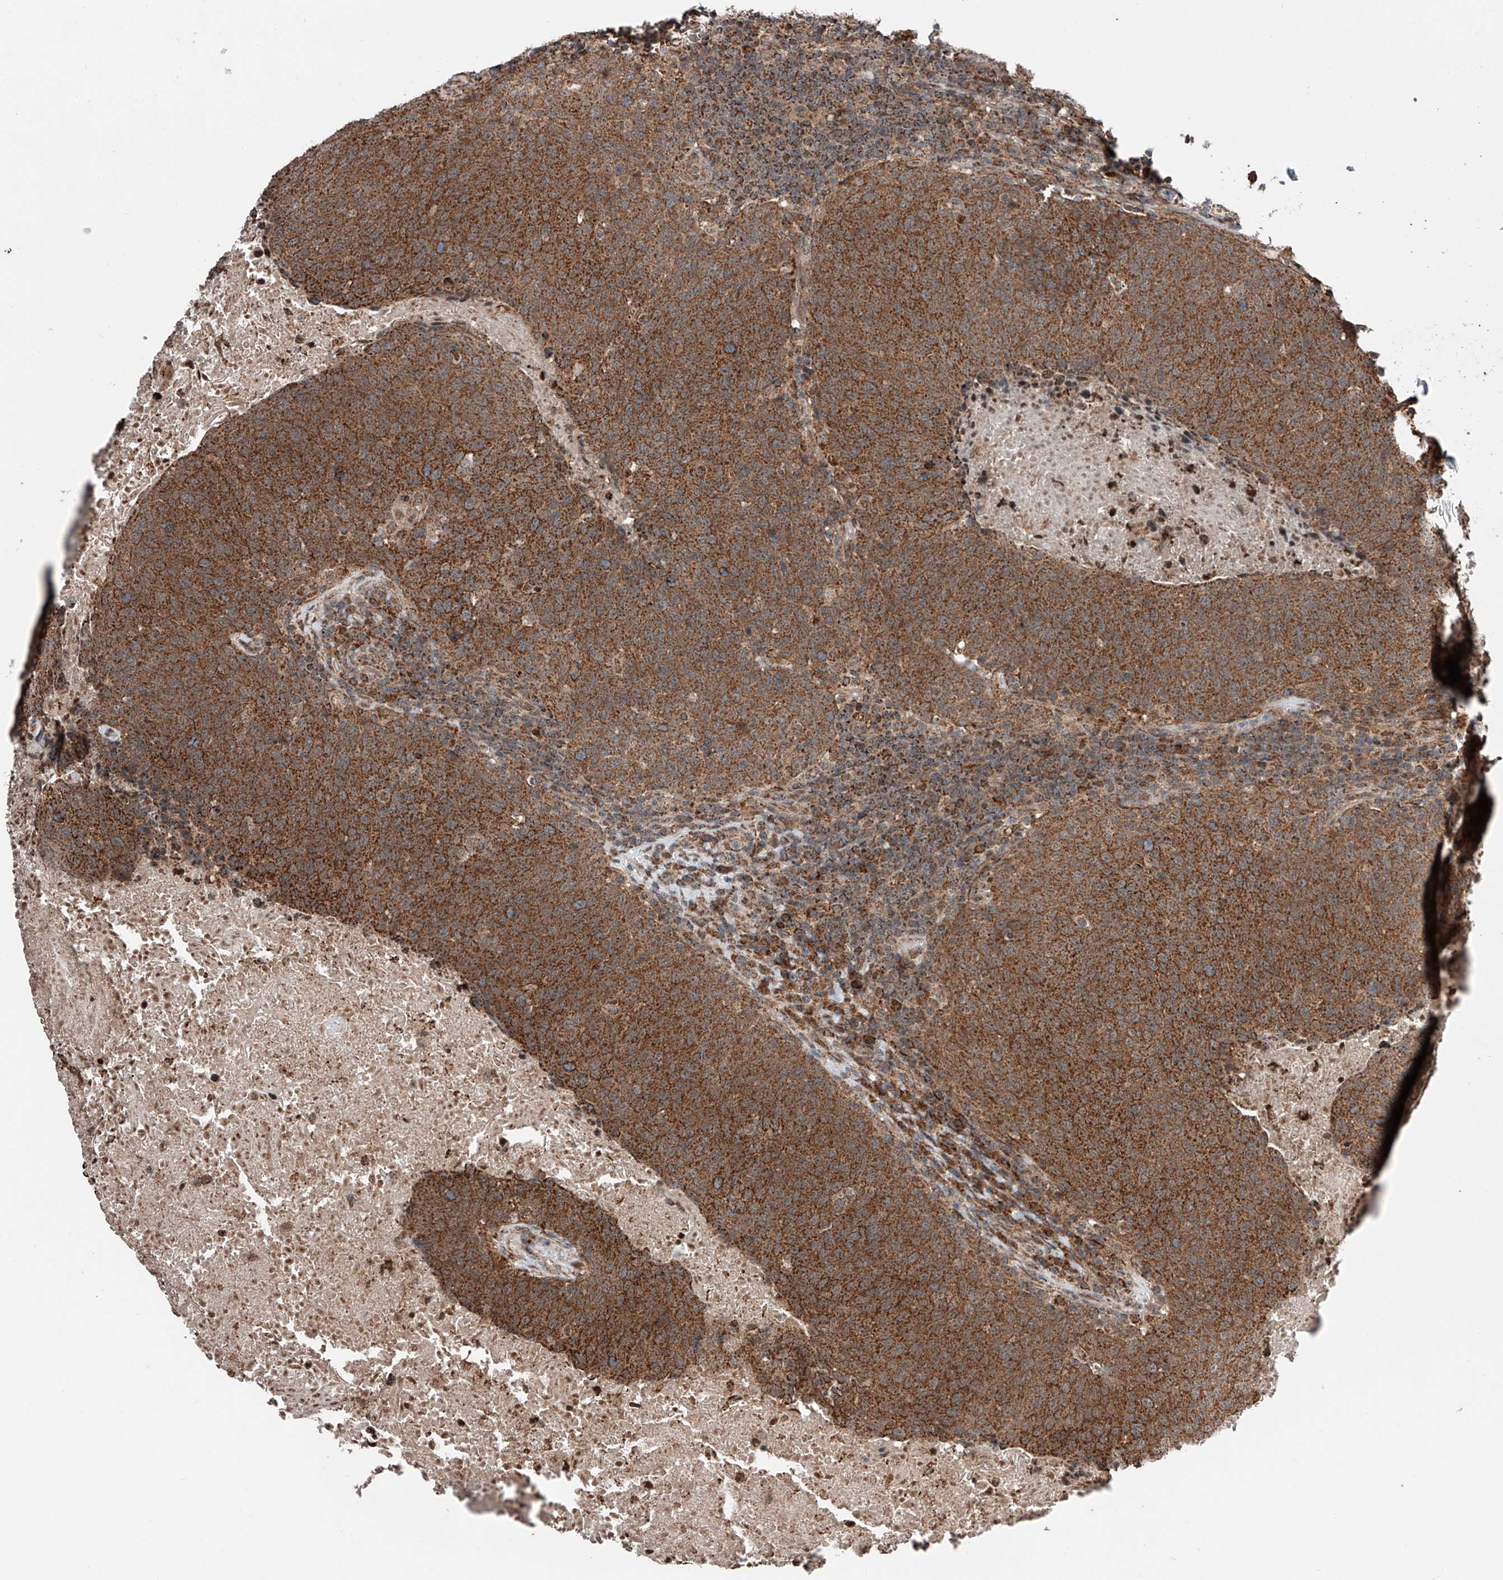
{"staining": {"intensity": "strong", "quantity": ">75%", "location": "cytoplasmic/membranous"}, "tissue": "head and neck cancer", "cell_type": "Tumor cells", "image_type": "cancer", "snomed": [{"axis": "morphology", "description": "Squamous cell carcinoma, NOS"}, {"axis": "morphology", "description": "Squamous cell carcinoma, metastatic, NOS"}, {"axis": "topography", "description": "Lymph node"}, {"axis": "topography", "description": "Head-Neck"}], "caption": "This is an image of IHC staining of head and neck cancer (squamous cell carcinoma), which shows strong staining in the cytoplasmic/membranous of tumor cells.", "gene": "ZNF445", "patient": {"sex": "male", "age": 62}}